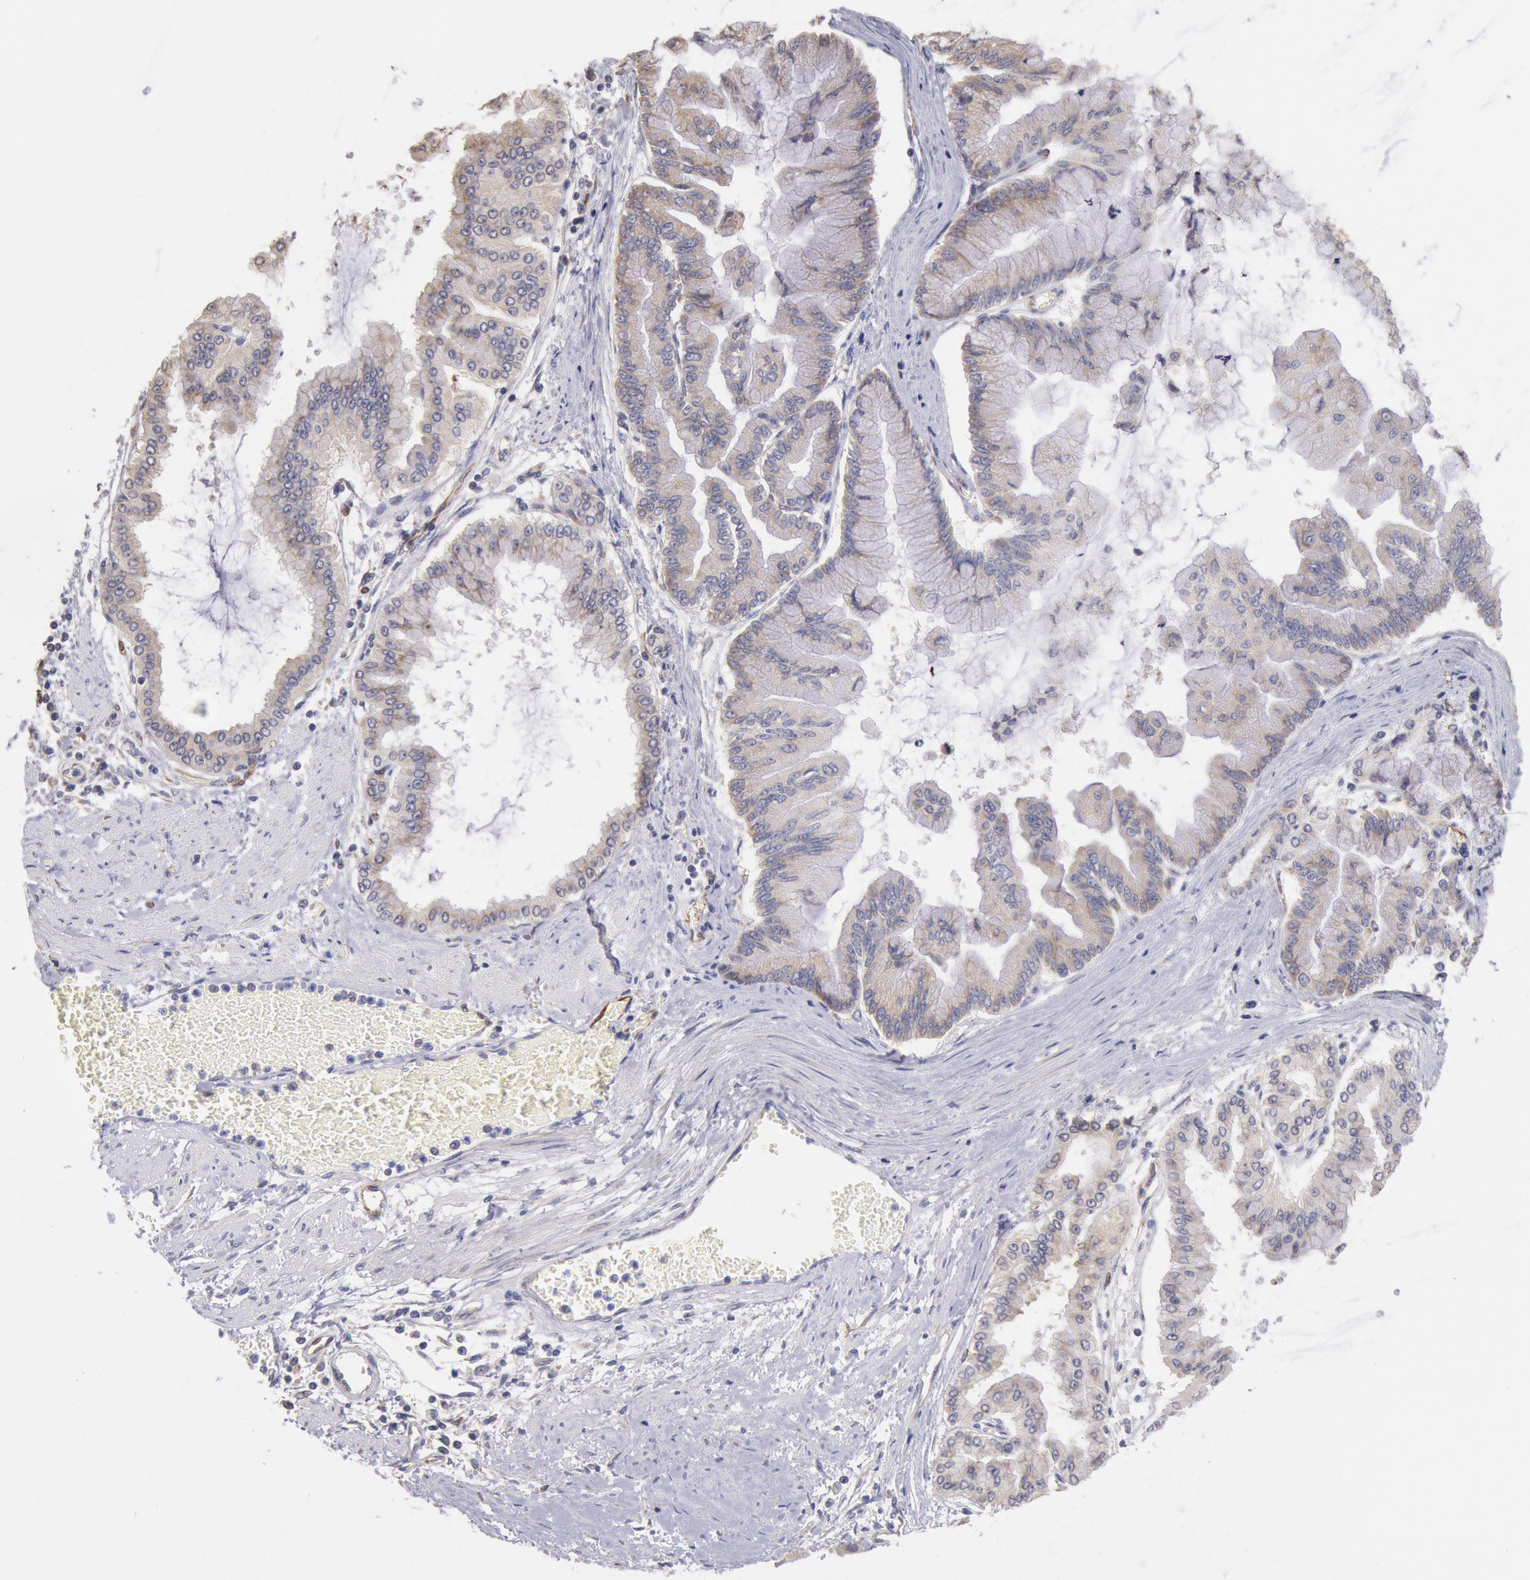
{"staining": {"intensity": "weak", "quantity": "25%-75%", "location": "cytoplasmic/membranous"}, "tissue": "liver cancer", "cell_type": "Tumor cells", "image_type": "cancer", "snomed": [{"axis": "morphology", "description": "Cholangiocarcinoma"}, {"axis": "topography", "description": "Liver"}], "caption": "A low amount of weak cytoplasmic/membranous expression is seen in approximately 25%-75% of tumor cells in liver cancer tissue. (Brightfield microscopy of DAB IHC at high magnification).", "gene": "DRG1", "patient": {"sex": "female", "age": 79}}